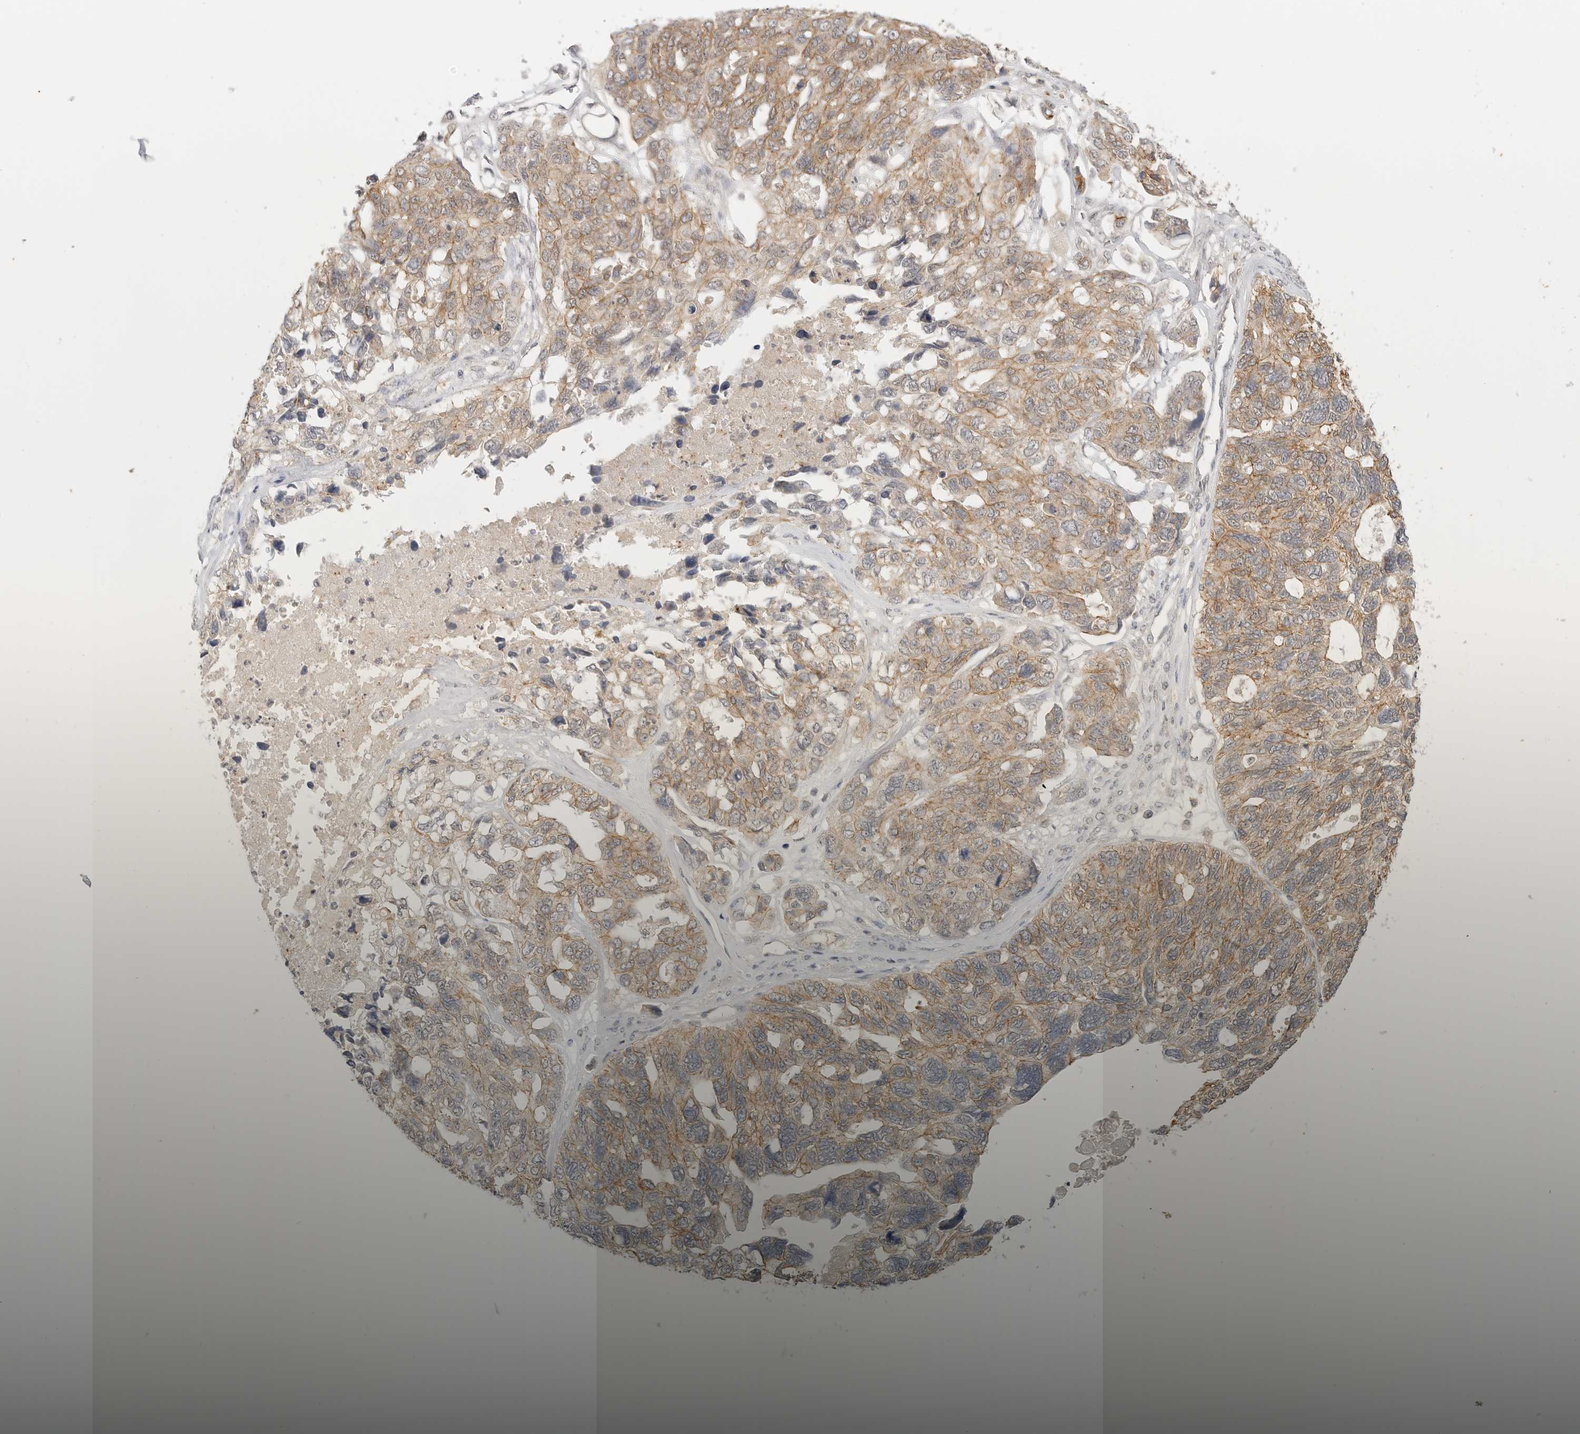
{"staining": {"intensity": "moderate", "quantity": ">75%", "location": "cytoplasmic/membranous"}, "tissue": "ovarian cancer", "cell_type": "Tumor cells", "image_type": "cancer", "snomed": [{"axis": "morphology", "description": "Cystadenocarcinoma, serous, NOS"}, {"axis": "topography", "description": "Ovary"}], "caption": "A high-resolution photomicrograph shows immunohistochemistry staining of ovarian serous cystadenocarcinoma, which shows moderate cytoplasmic/membranous expression in about >75% of tumor cells.", "gene": "EPHA1", "patient": {"sex": "female", "age": 79}}